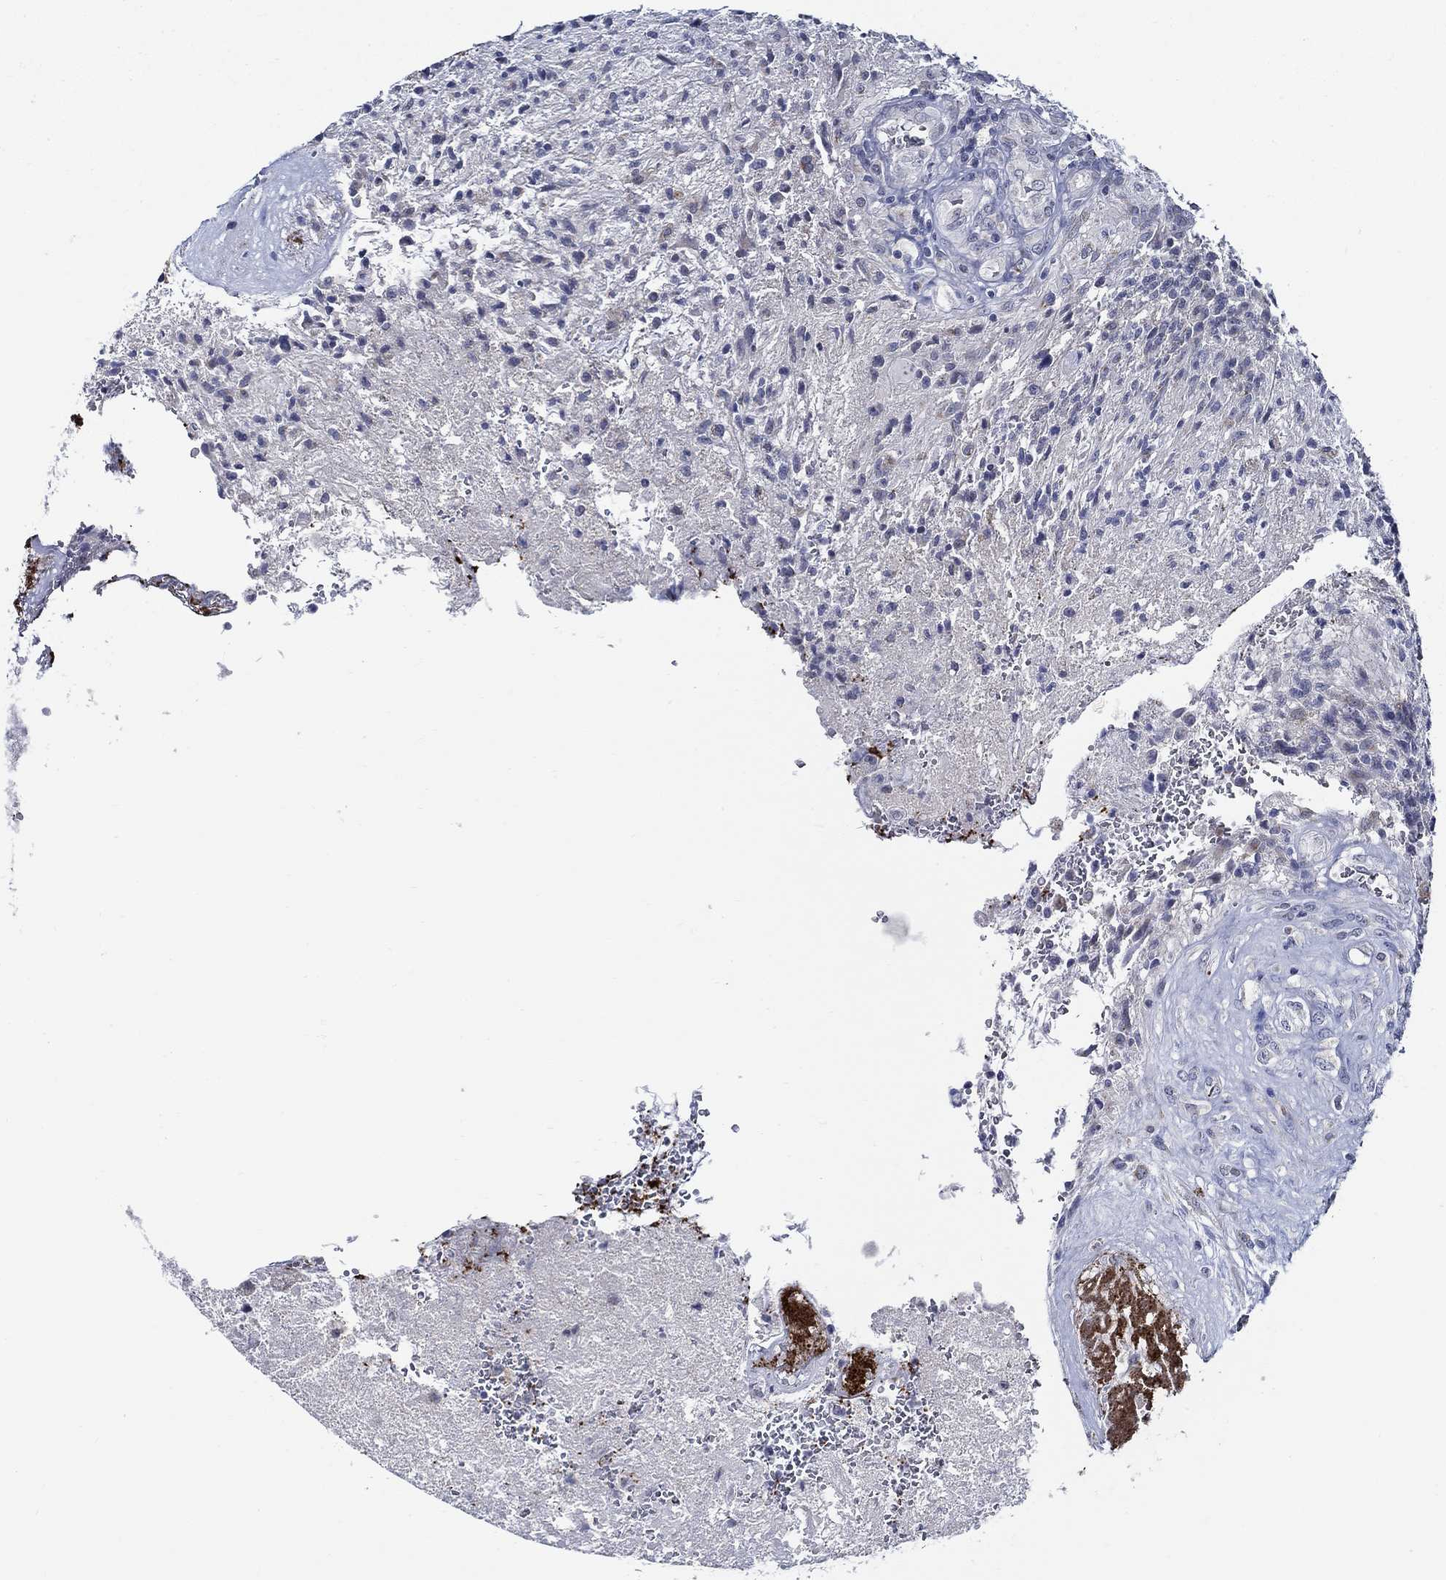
{"staining": {"intensity": "negative", "quantity": "none", "location": "none"}, "tissue": "glioma", "cell_type": "Tumor cells", "image_type": "cancer", "snomed": [{"axis": "morphology", "description": "Glioma, malignant, High grade"}, {"axis": "topography", "description": "Brain"}], "caption": "Tumor cells are negative for protein expression in human glioma.", "gene": "ALOX12", "patient": {"sex": "male", "age": 56}}